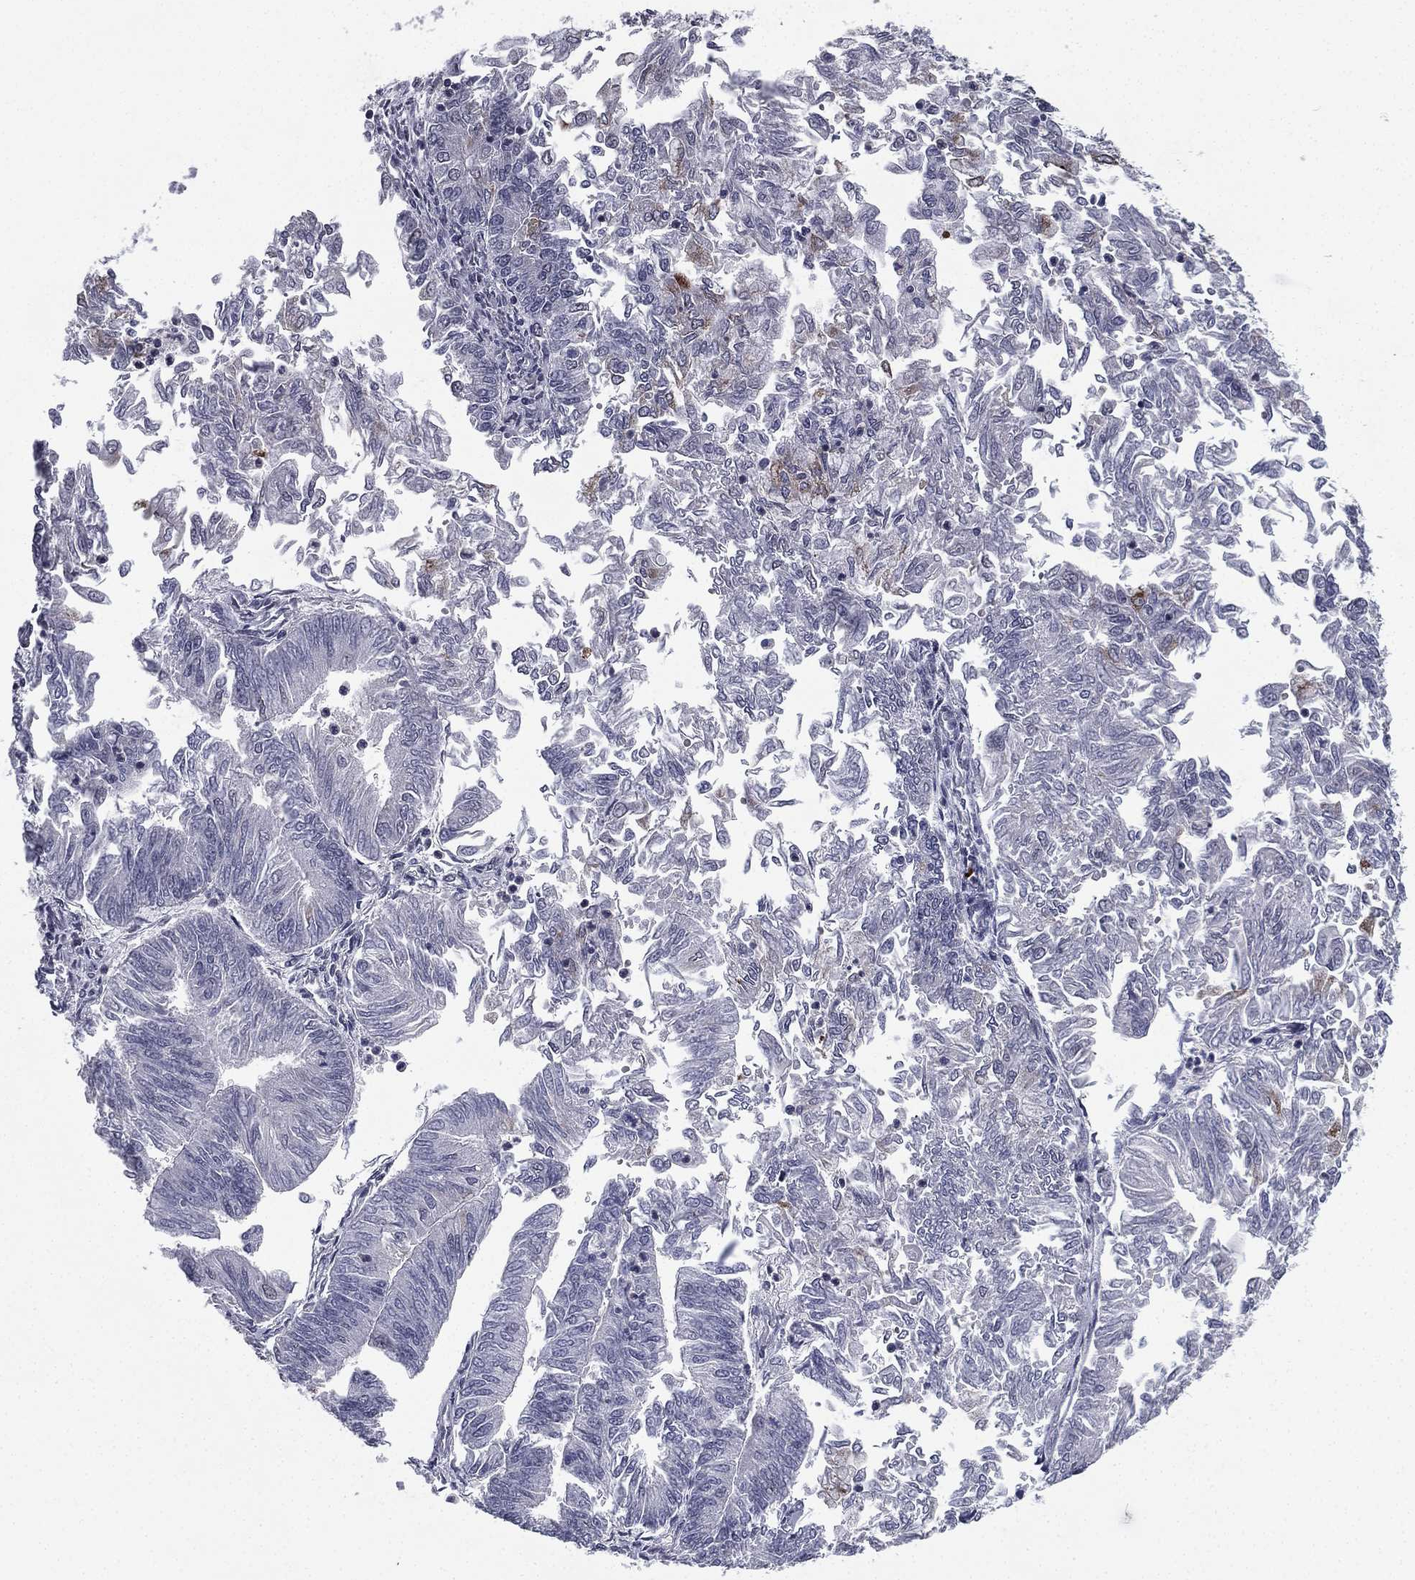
{"staining": {"intensity": "moderate", "quantity": "<25%", "location": "cytoplasmic/membranous"}, "tissue": "endometrial cancer", "cell_type": "Tumor cells", "image_type": "cancer", "snomed": [{"axis": "morphology", "description": "Adenocarcinoma, NOS"}, {"axis": "topography", "description": "Endometrium"}], "caption": "Adenocarcinoma (endometrial) stained with immunohistochemistry shows moderate cytoplasmic/membranous expression in approximately <25% of tumor cells. Using DAB (3,3'-diaminobenzidine) (brown) and hematoxylin (blue) stains, captured at high magnification using brightfield microscopy.", "gene": "RARB", "patient": {"sex": "female", "age": 59}}